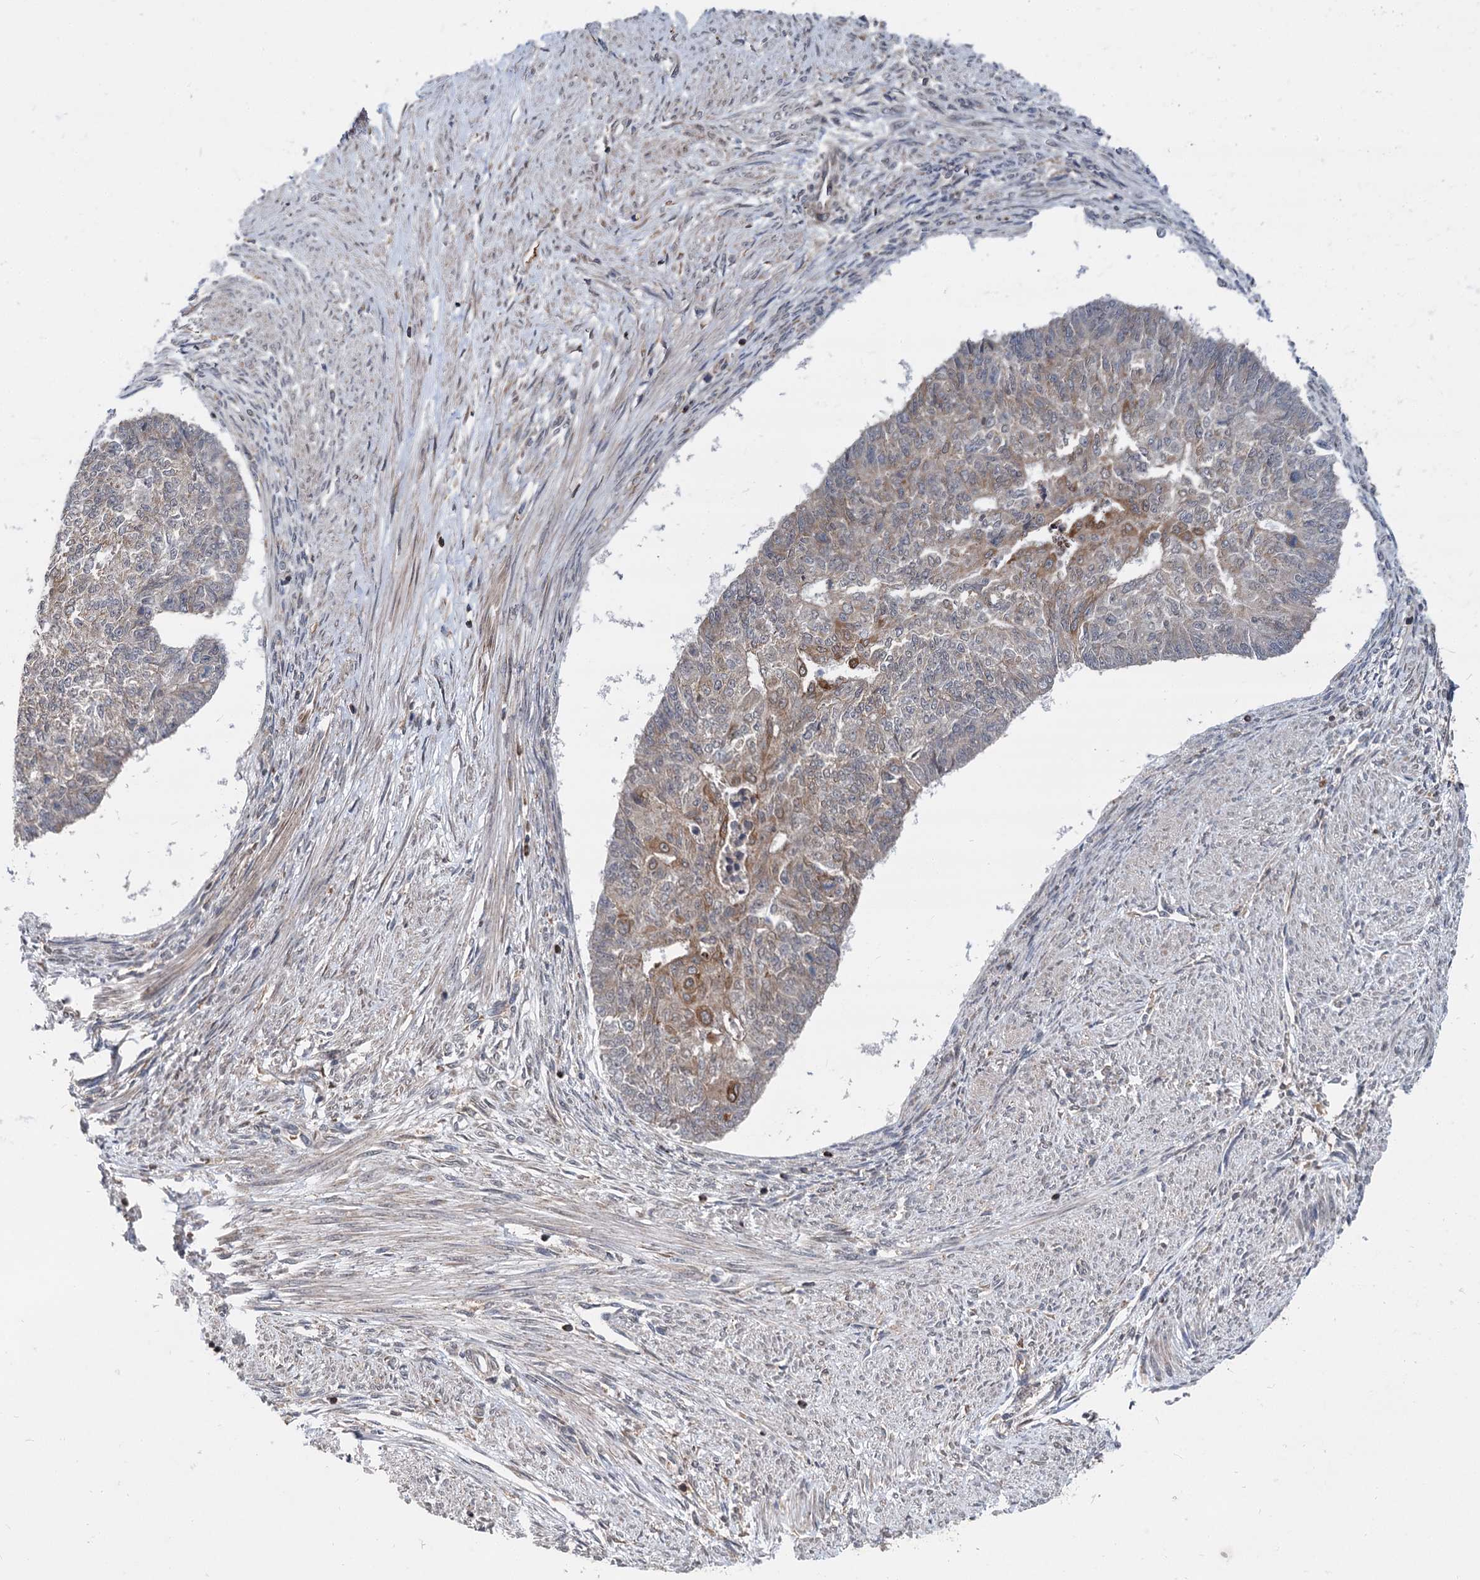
{"staining": {"intensity": "moderate", "quantity": "25%-75%", "location": "cytoplasmic/membranous"}, "tissue": "endometrial cancer", "cell_type": "Tumor cells", "image_type": "cancer", "snomed": [{"axis": "morphology", "description": "Adenocarcinoma, NOS"}, {"axis": "topography", "description": "Endometrium"}], "caption": "DAB (3,3'-diaminobenzidine) immunohistochemical staining of endometrial cancer shows moderate cytoplasmic/membranous protein positivity in about 25%-75% of tumor cells. (DAB IHC with brightfield microscopy, high magnification).", "gene": "STIM1", "patient": {"sex": "female", "age": 32}}